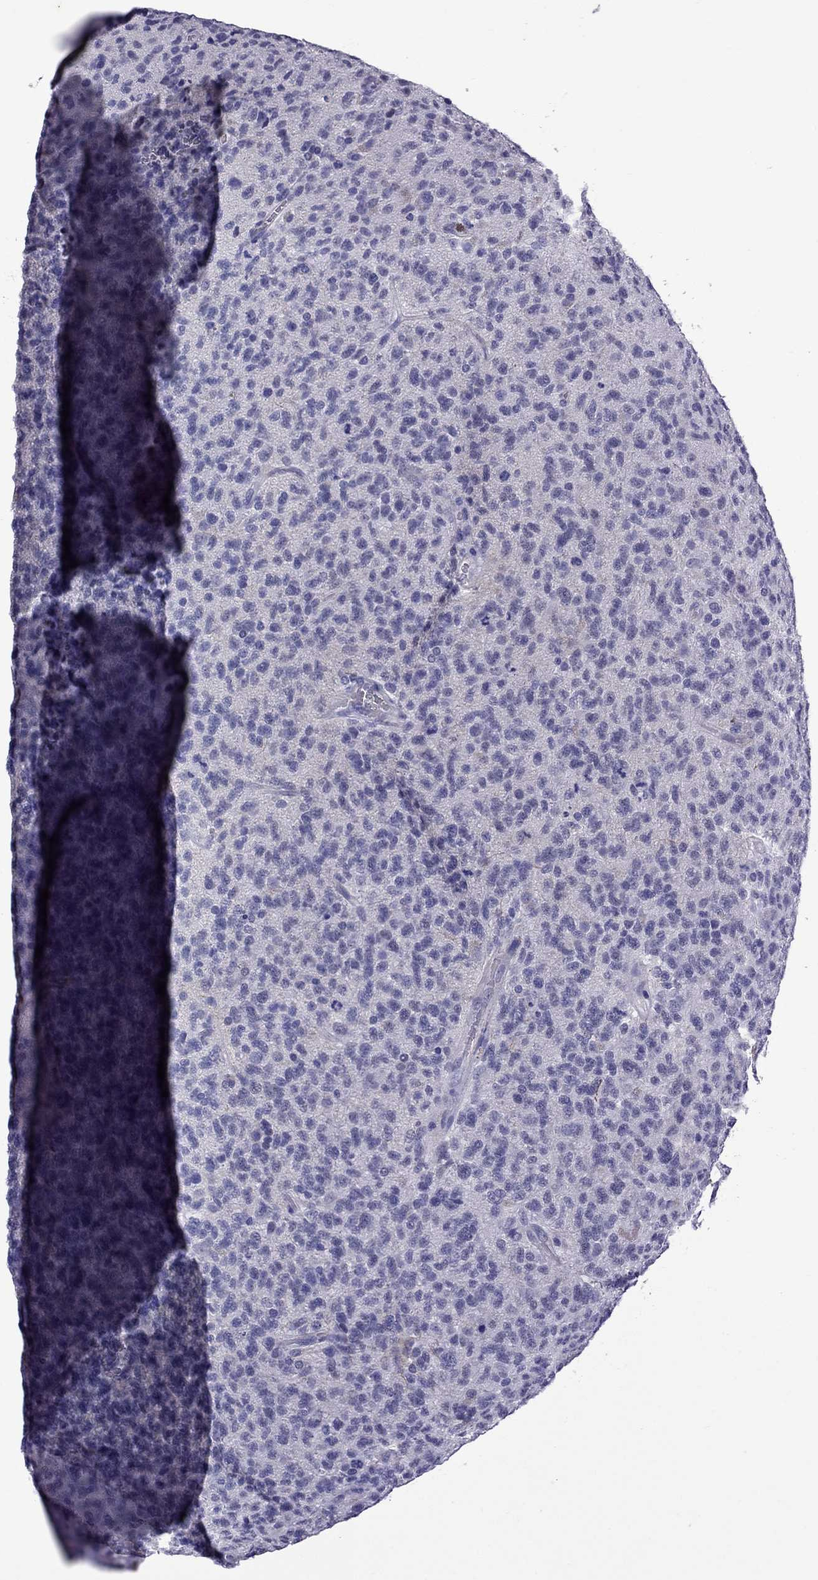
{"staining": {"intensity": "negative", "quantity": "none", "location": "none"}, "tissue": "glioma", "cell_type": "Tumor cells", "image_type": "cancer", "snomed": [{"axis": "morphology", "description": "Glioma, malignant, High grade"}, {"axis": "topography", "description": "Brain"}], "caption": "High magnification brightfield microscopy of malignant glioma (high-grade) stained with DAB (brown) and counterstained with hematoxylin (blue): tumor cells show no significant positivity.", "gene": "CHRNA5", "patient": {"sex": "male", "age": 56}}